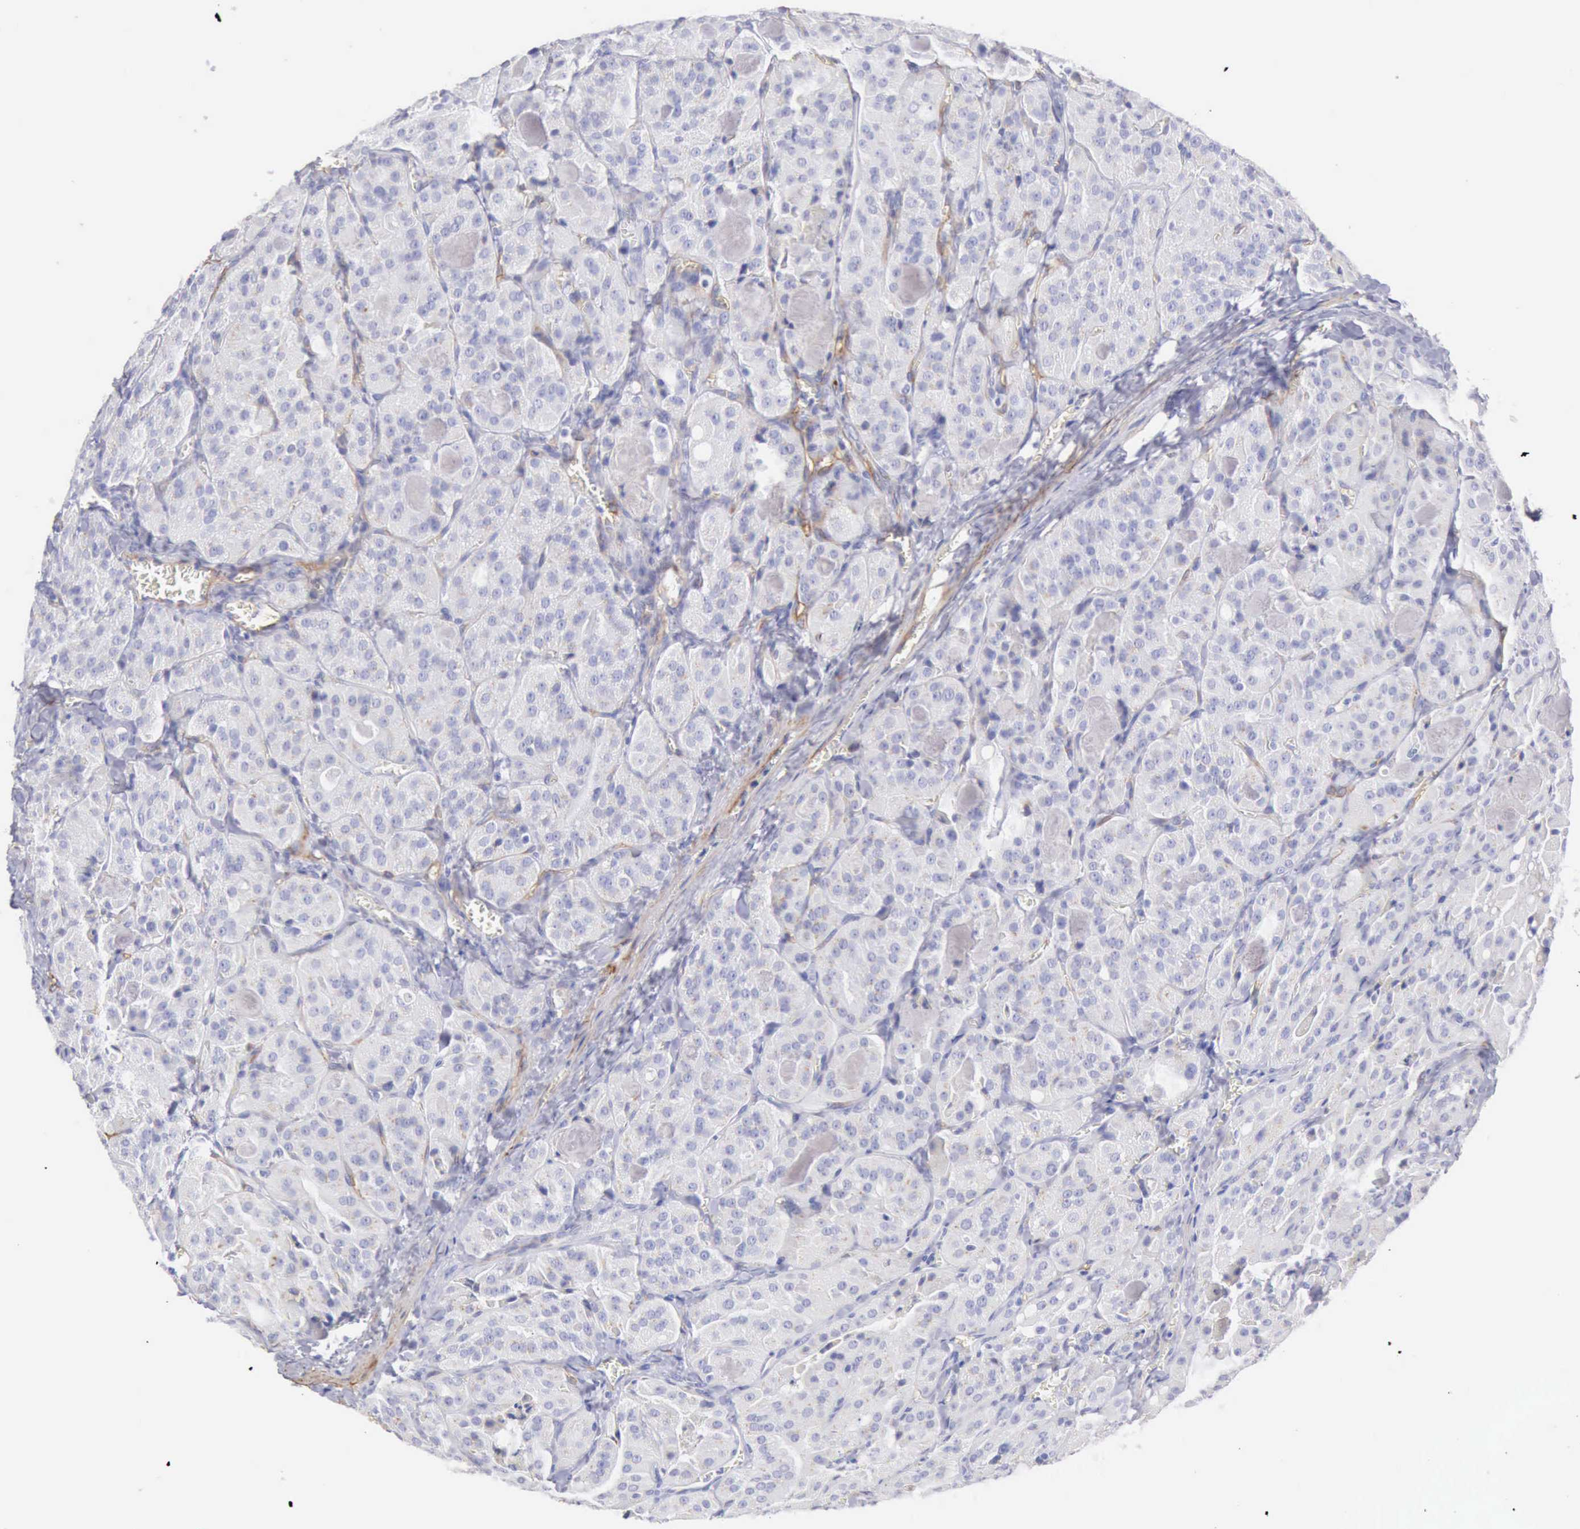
{"staining": {"intensity": "negative", "quantity": "none", "location": "none"}, "tissue": "thyroid cancer", "cell_type": "Tumor cells", "image_type": "cancer", "snomed": [{"axis": "morphology", "description": "Carcinoma, NOS"}, {"axis": "topography", "description": "Thyroid gland"}], "caption": "The immunohistochemistry (IHC) image has no significant positivity in tumor cells of carcinoma (thyroid) tissue.", "gene": "AOC3", "patient": {"sex": "male", "age": 76}}